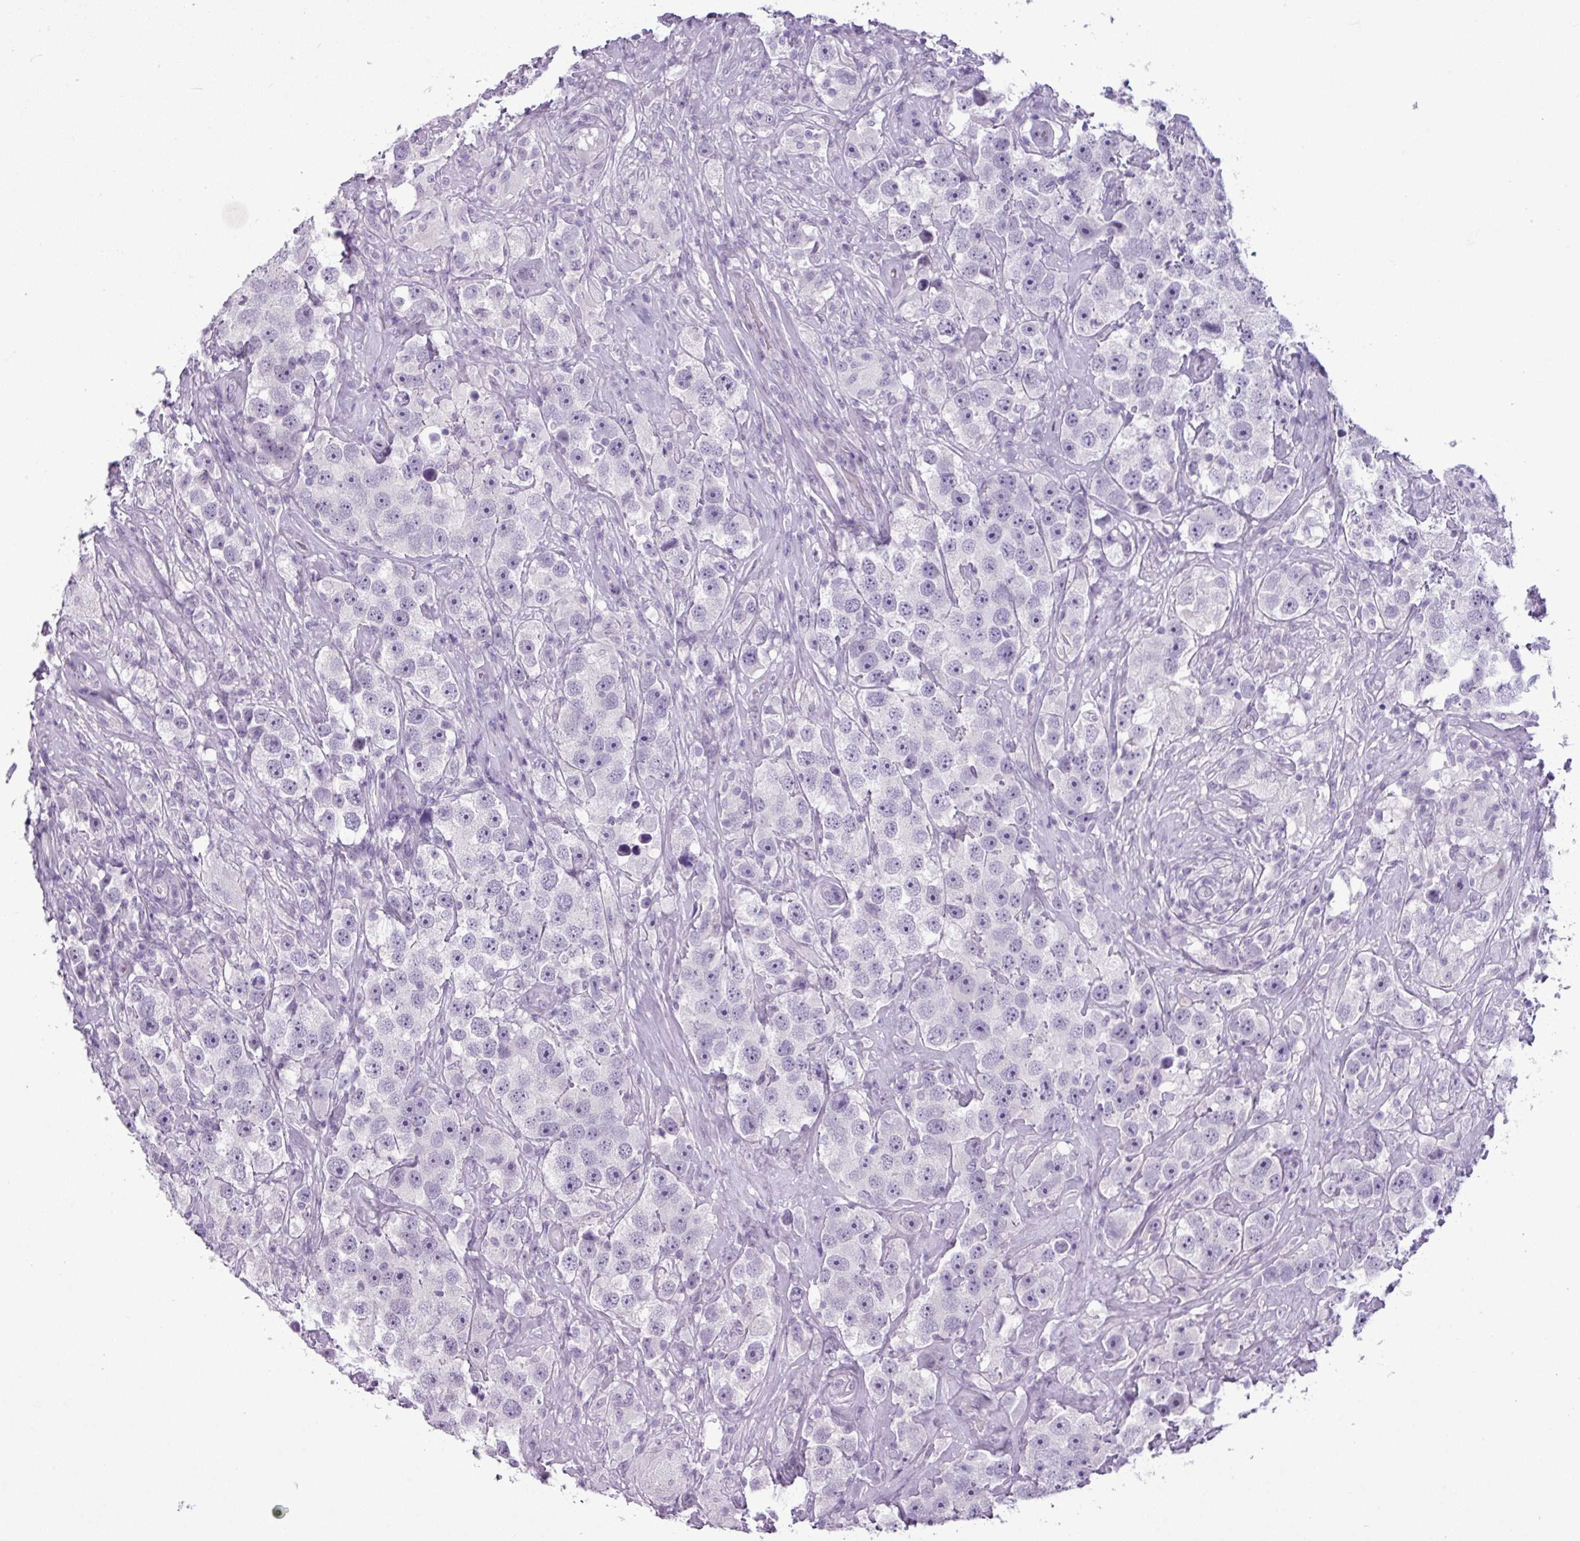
{"staining": {"intensity": "negative", "quantity": "none", "location": "none"}, "tissue": "testis cancer", "cell_type": "Tumor cells", "image_type": "cancer", "snomed": [{"axis": "morphology", "description": "Seminoma, NOS"}, {"axis": "topography", "description": "Testis"}], "caption": "IHC micrograph of neoplastic tissue: human seminoma (testis) stained with DAB displays no significant protein expression in tumor cells. (Stains: DAB (3,3'-diaminobenzidine) IHC with hematoxylin counter stain, Microscopy: brightfield microscopy at high magnification).", "gene": "AMY2A", "patient": {"sex": "male", "age": 49}}